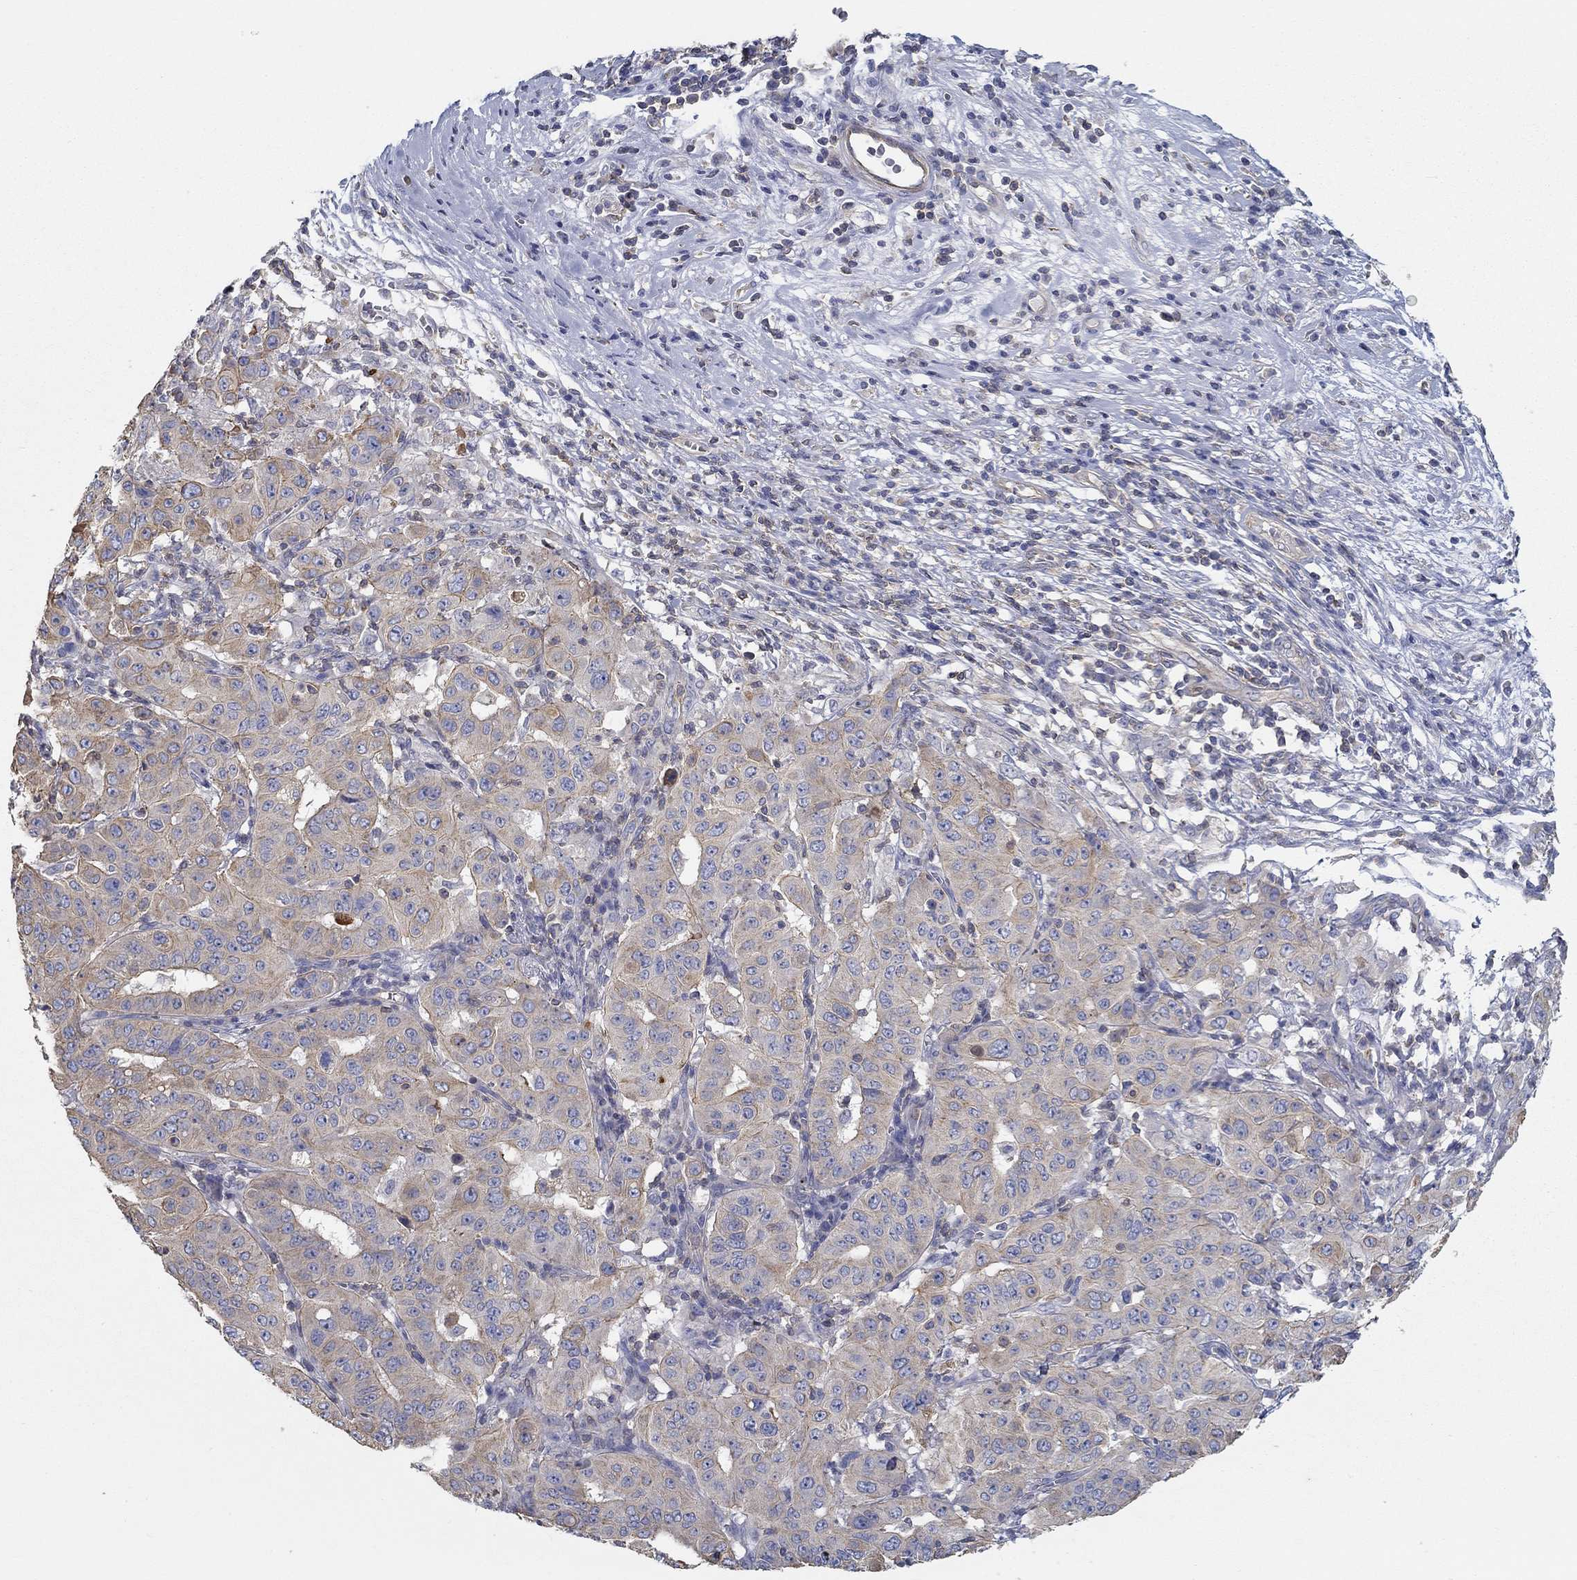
{"staining": {"intensity": "moderate", "quantity": "25%-75%", "location": "cytoplasmic/membranous"}, "tissue": "pancreatic cancer", "cell_type": "Tumor cells", "image_type": "cancer", "snomed": [{"axis": "morphology", "description": "Adenocarcinoma, NOS"}, {"axis": "topography", "description": "Pancreas"}], "caption": "Immunohistochemical staining of pancreatic cancer (adenocarcinoma) reveals moderate cytoplasmic/membranous protein staining in approximately 25%-75% of tumor cells.", "gene": "BBOF1", "patient": {"sex": "male", "age": 63}}